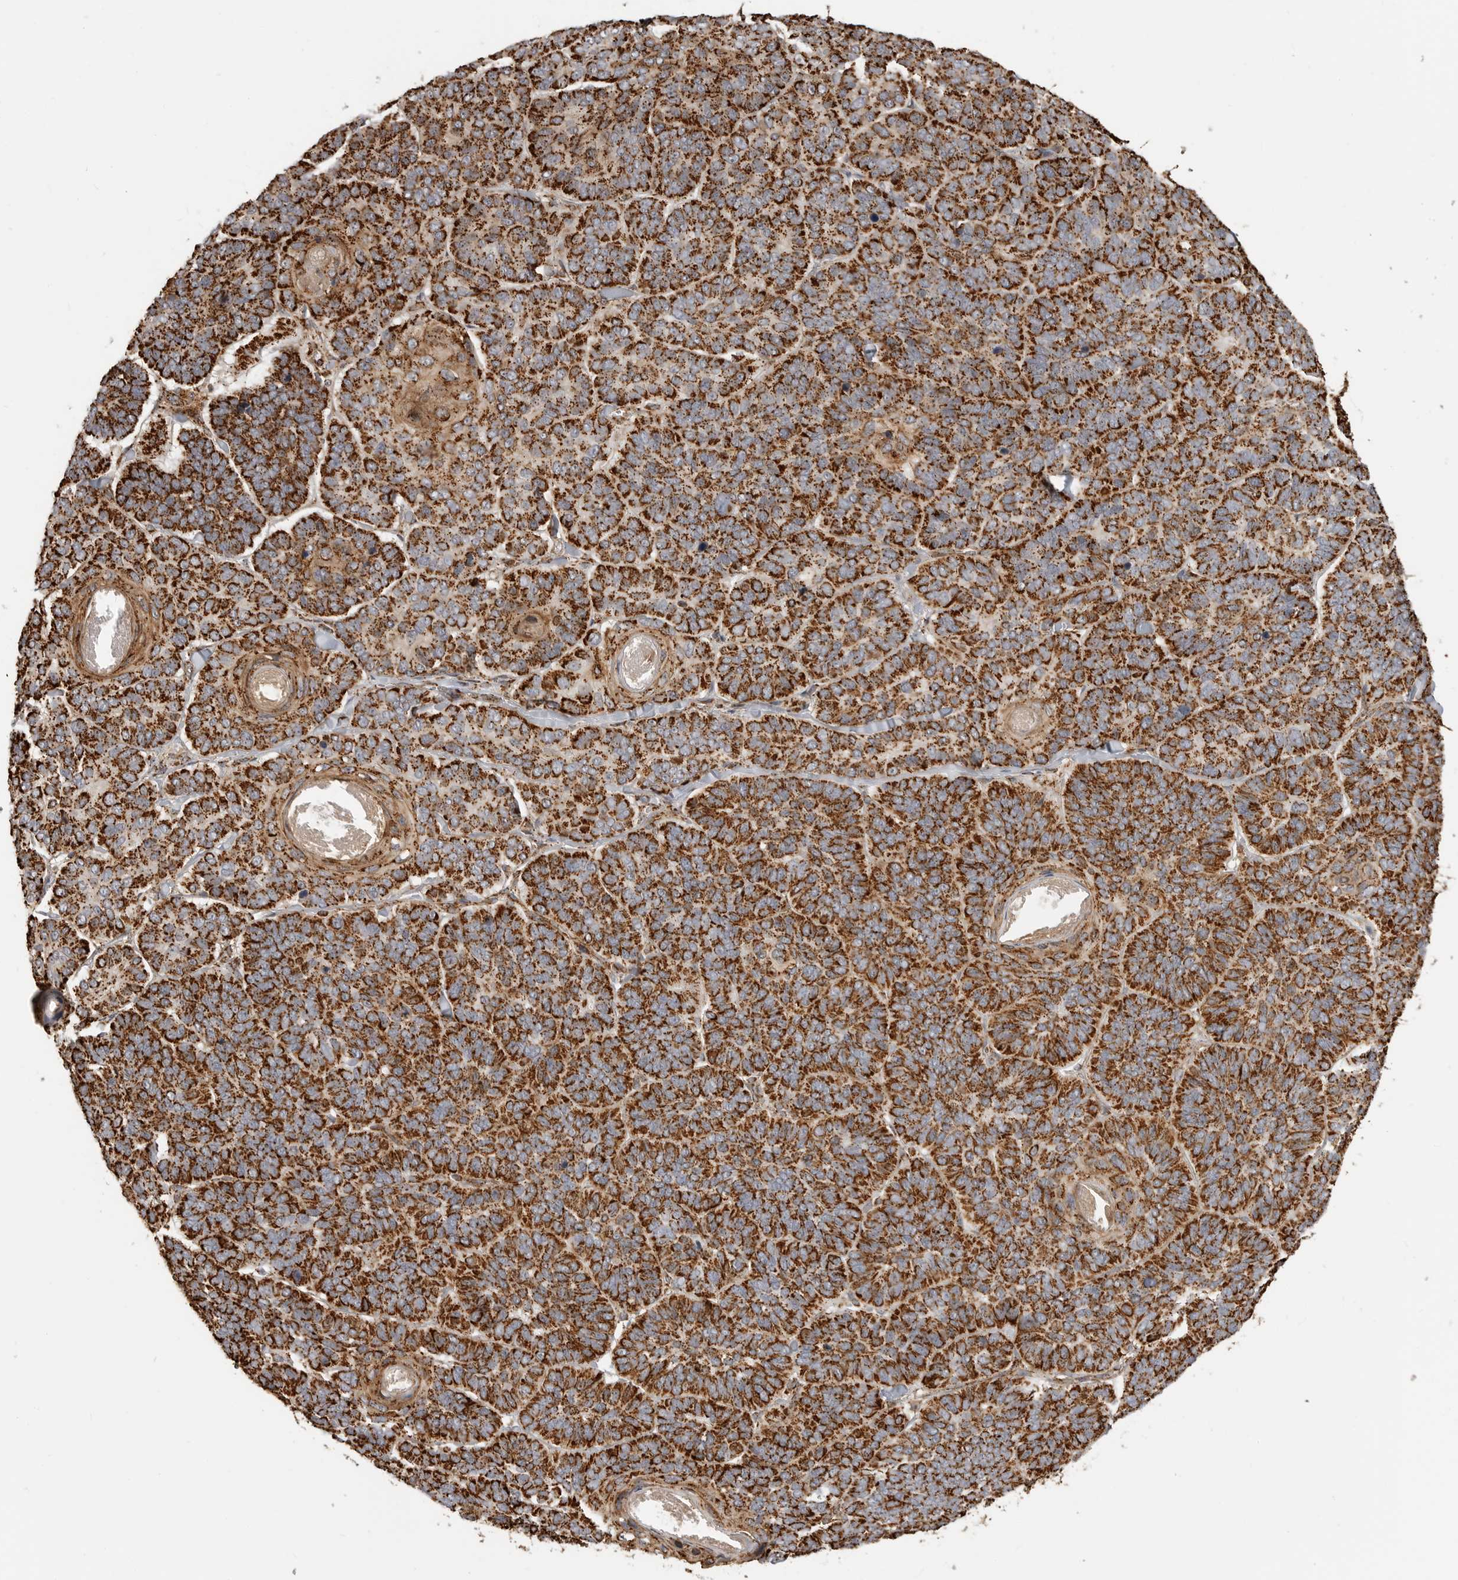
{"staining": {"intensity": "strong", "quantity": ">75%", "location": "cytoplasmic/membranous"}, "tissue": "skin cancer", "cell_type": "Tumor cells", "image_type": "cancer", "snomed": [{"axis": "morphology", "description": "Basal cell carcinoma"}, {"axis": "topography", "description": "Skin"}], "caption": "Human basal cell carcinoma (skin) stained for a protein (brown) exhibits strong cytoplasmic/membranous positive positivity in approximately >75% of tumor cells.", "gene": "BMP2K", "patient": {"sex": "male", "age": 62}}